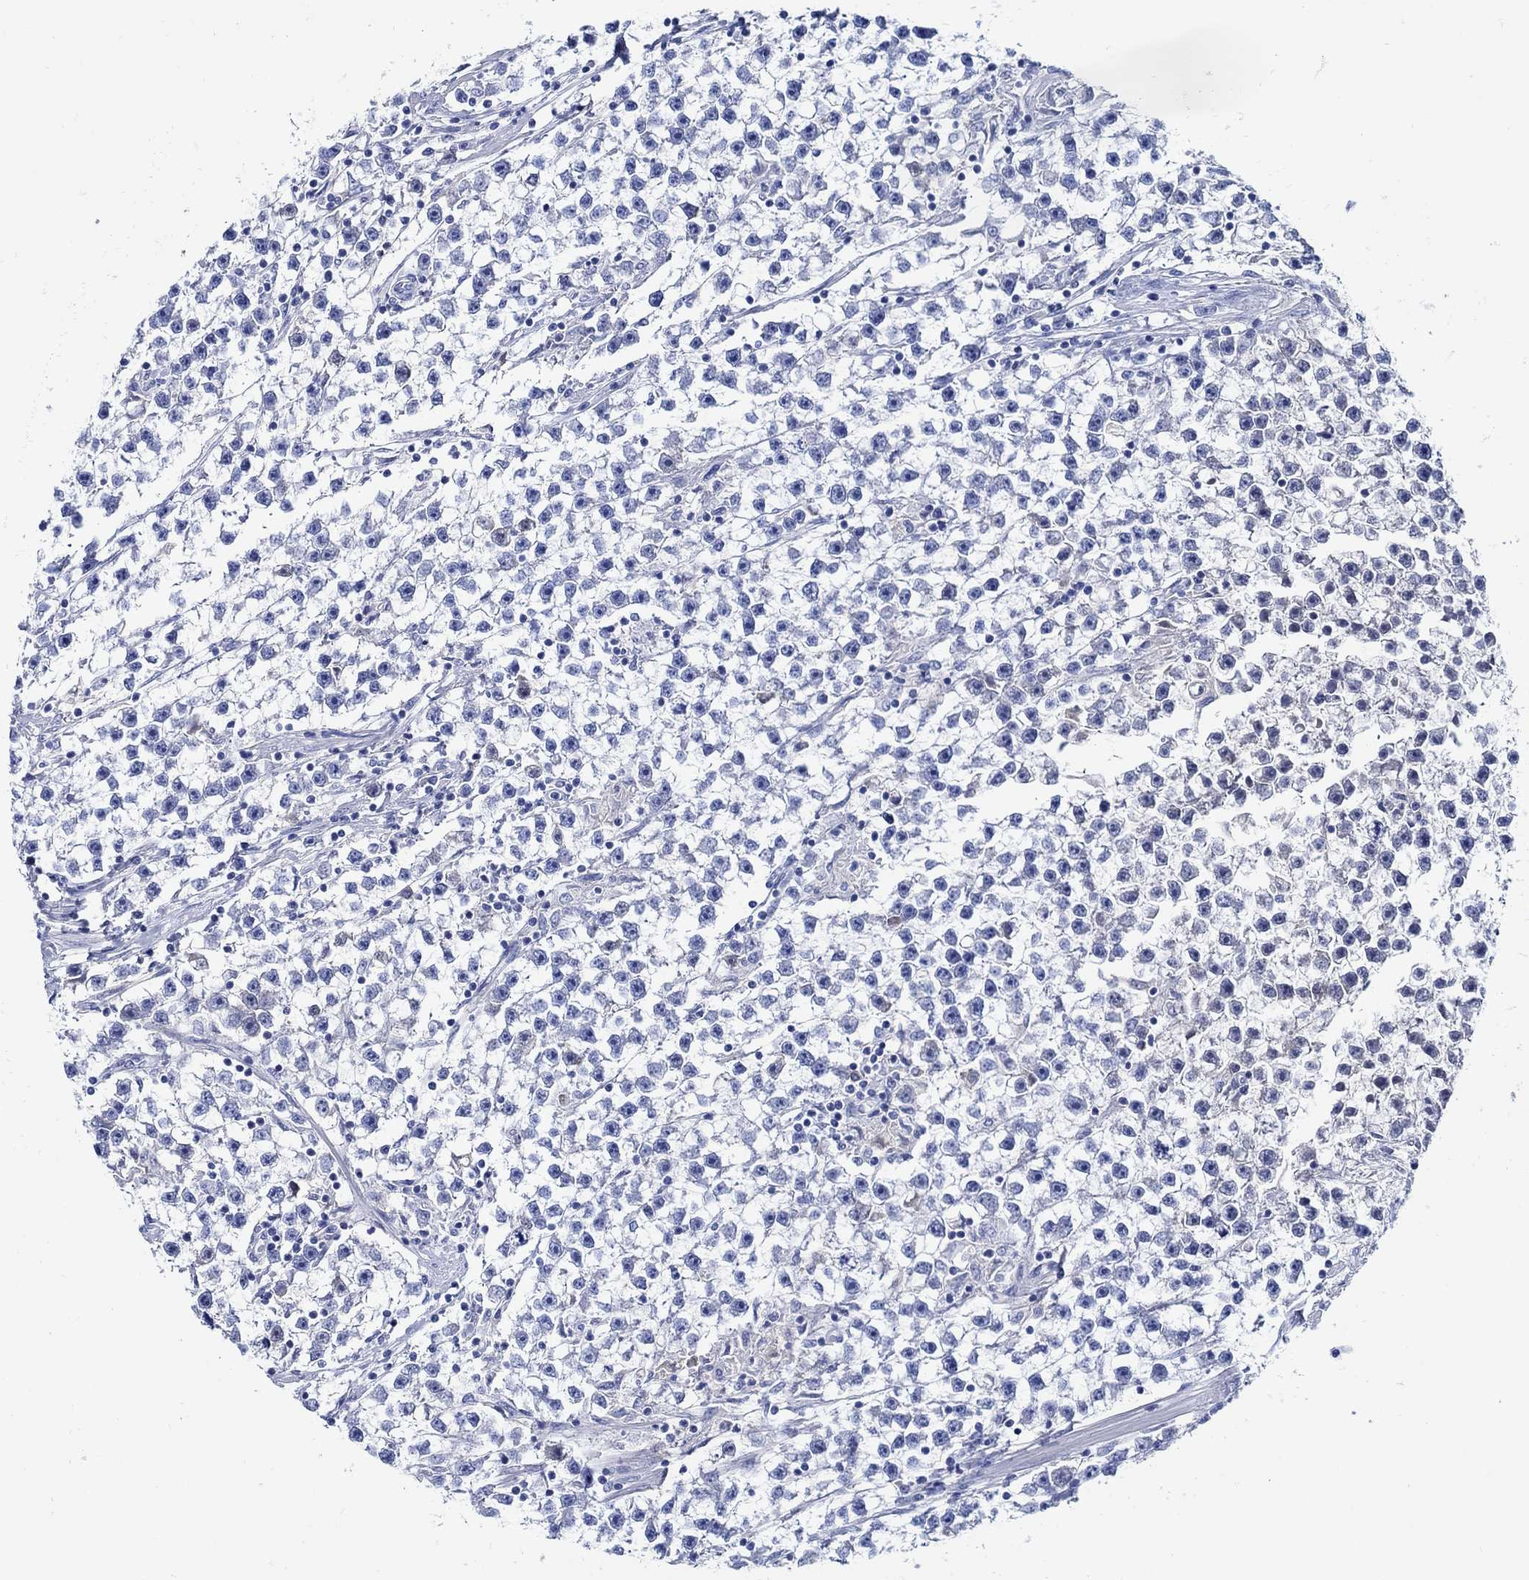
{"staining": {"intensity": "negative", "quantity": "none", "location": "none"}, "tissue": "testis cancer", "cell_type": "Tumor cells", "image_type": "cancer", "snomed": [{"axis": "morphology", "description": "Seminoma, NOS"}, {"axis": "topography", "description": "Testis"}], "caption": "An immunohistochemistry (IHC) image of testis cancer (seminoma) is shown. There is no staining in tumor cells of testis cancer (seminoma).", "gene": "PAX9", "patient": {"sex": "male", "age": 59}}